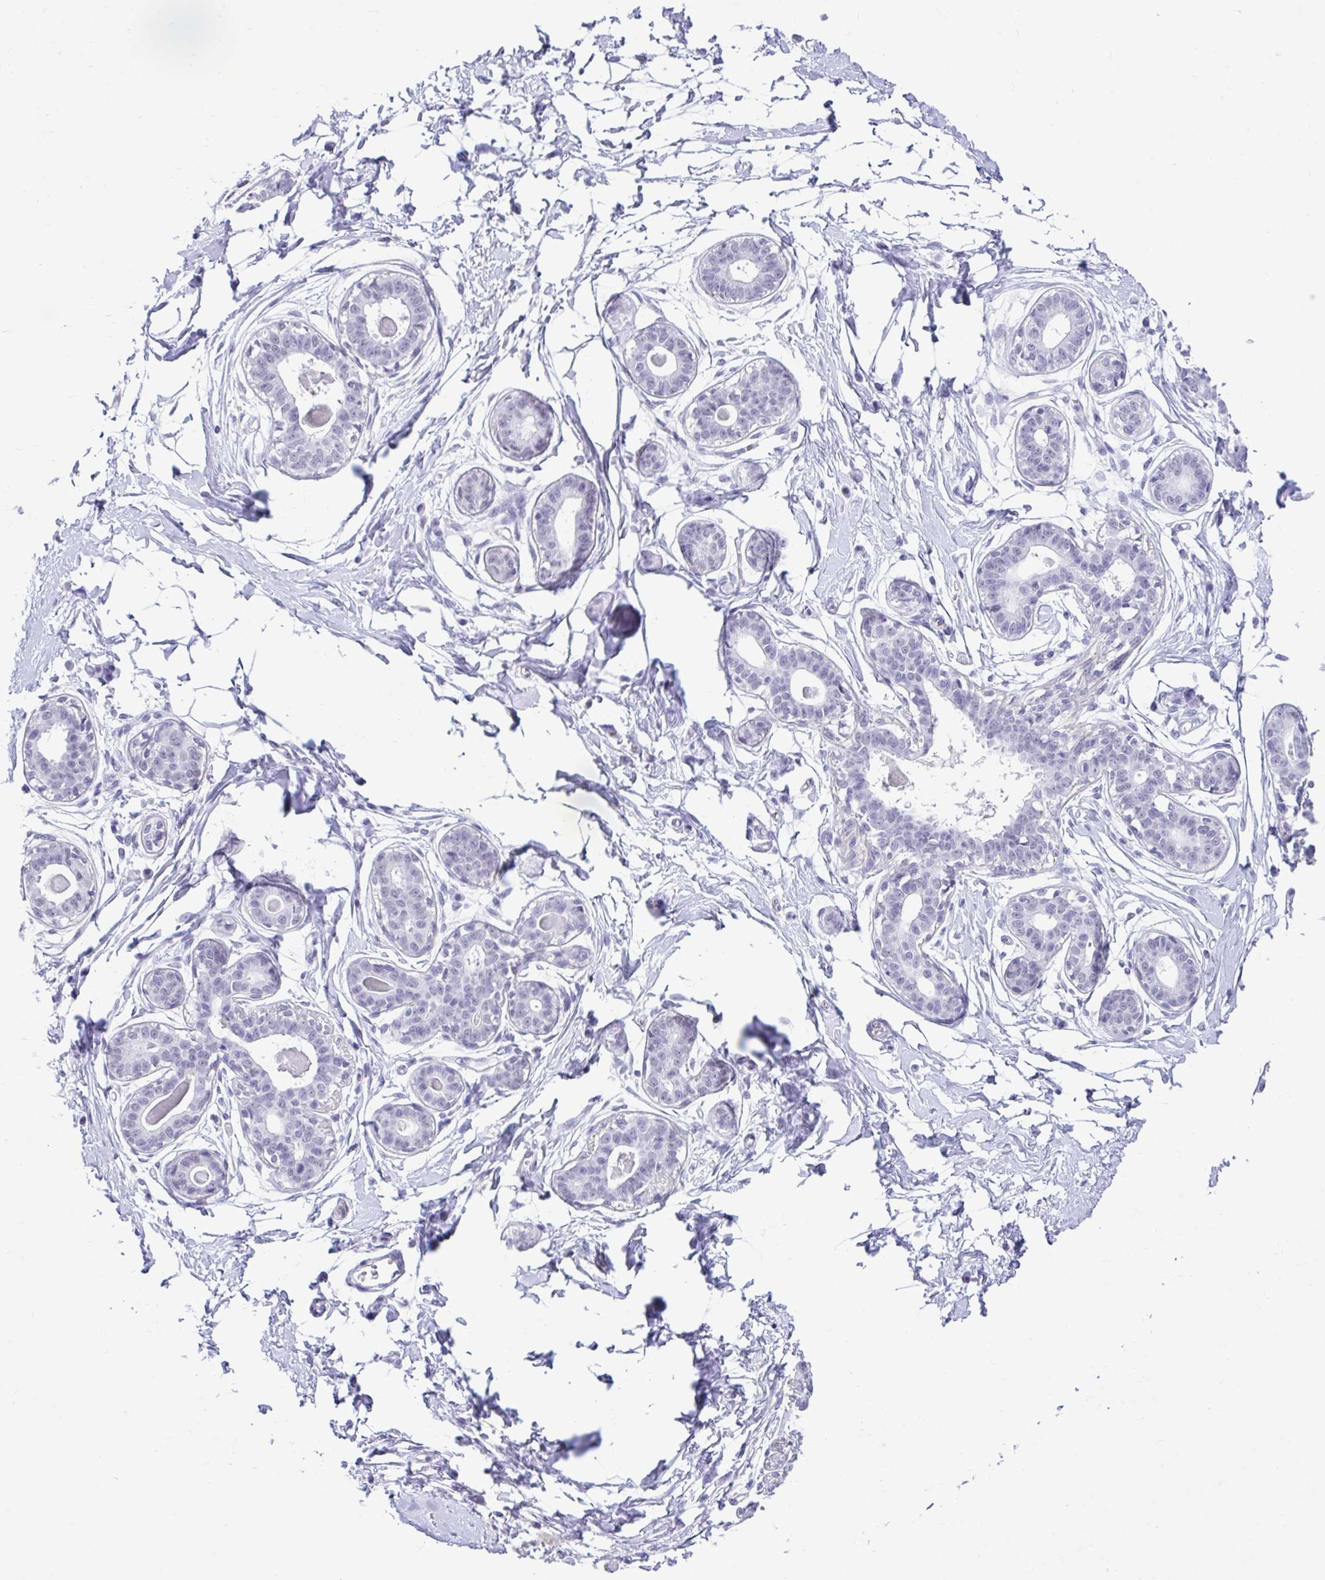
{"staining": {"intensity": "negative", "quantity": "none", "location": "none"}, "tissue": "breast", "cell_type": "Adipocytes", "image_type": "normal", "snomed": [{"axis": "morphology", "description": "Normal tissue, NOS"}, {"axis": "topography", "description": "Breast"}], "caption": "This is a photomicrograph of immunohistochemistry staining of normal breast, which shows no positivity in adipocytes.", "gene": "DCAF17", "patient": {"sex": "female", "age": 45}}